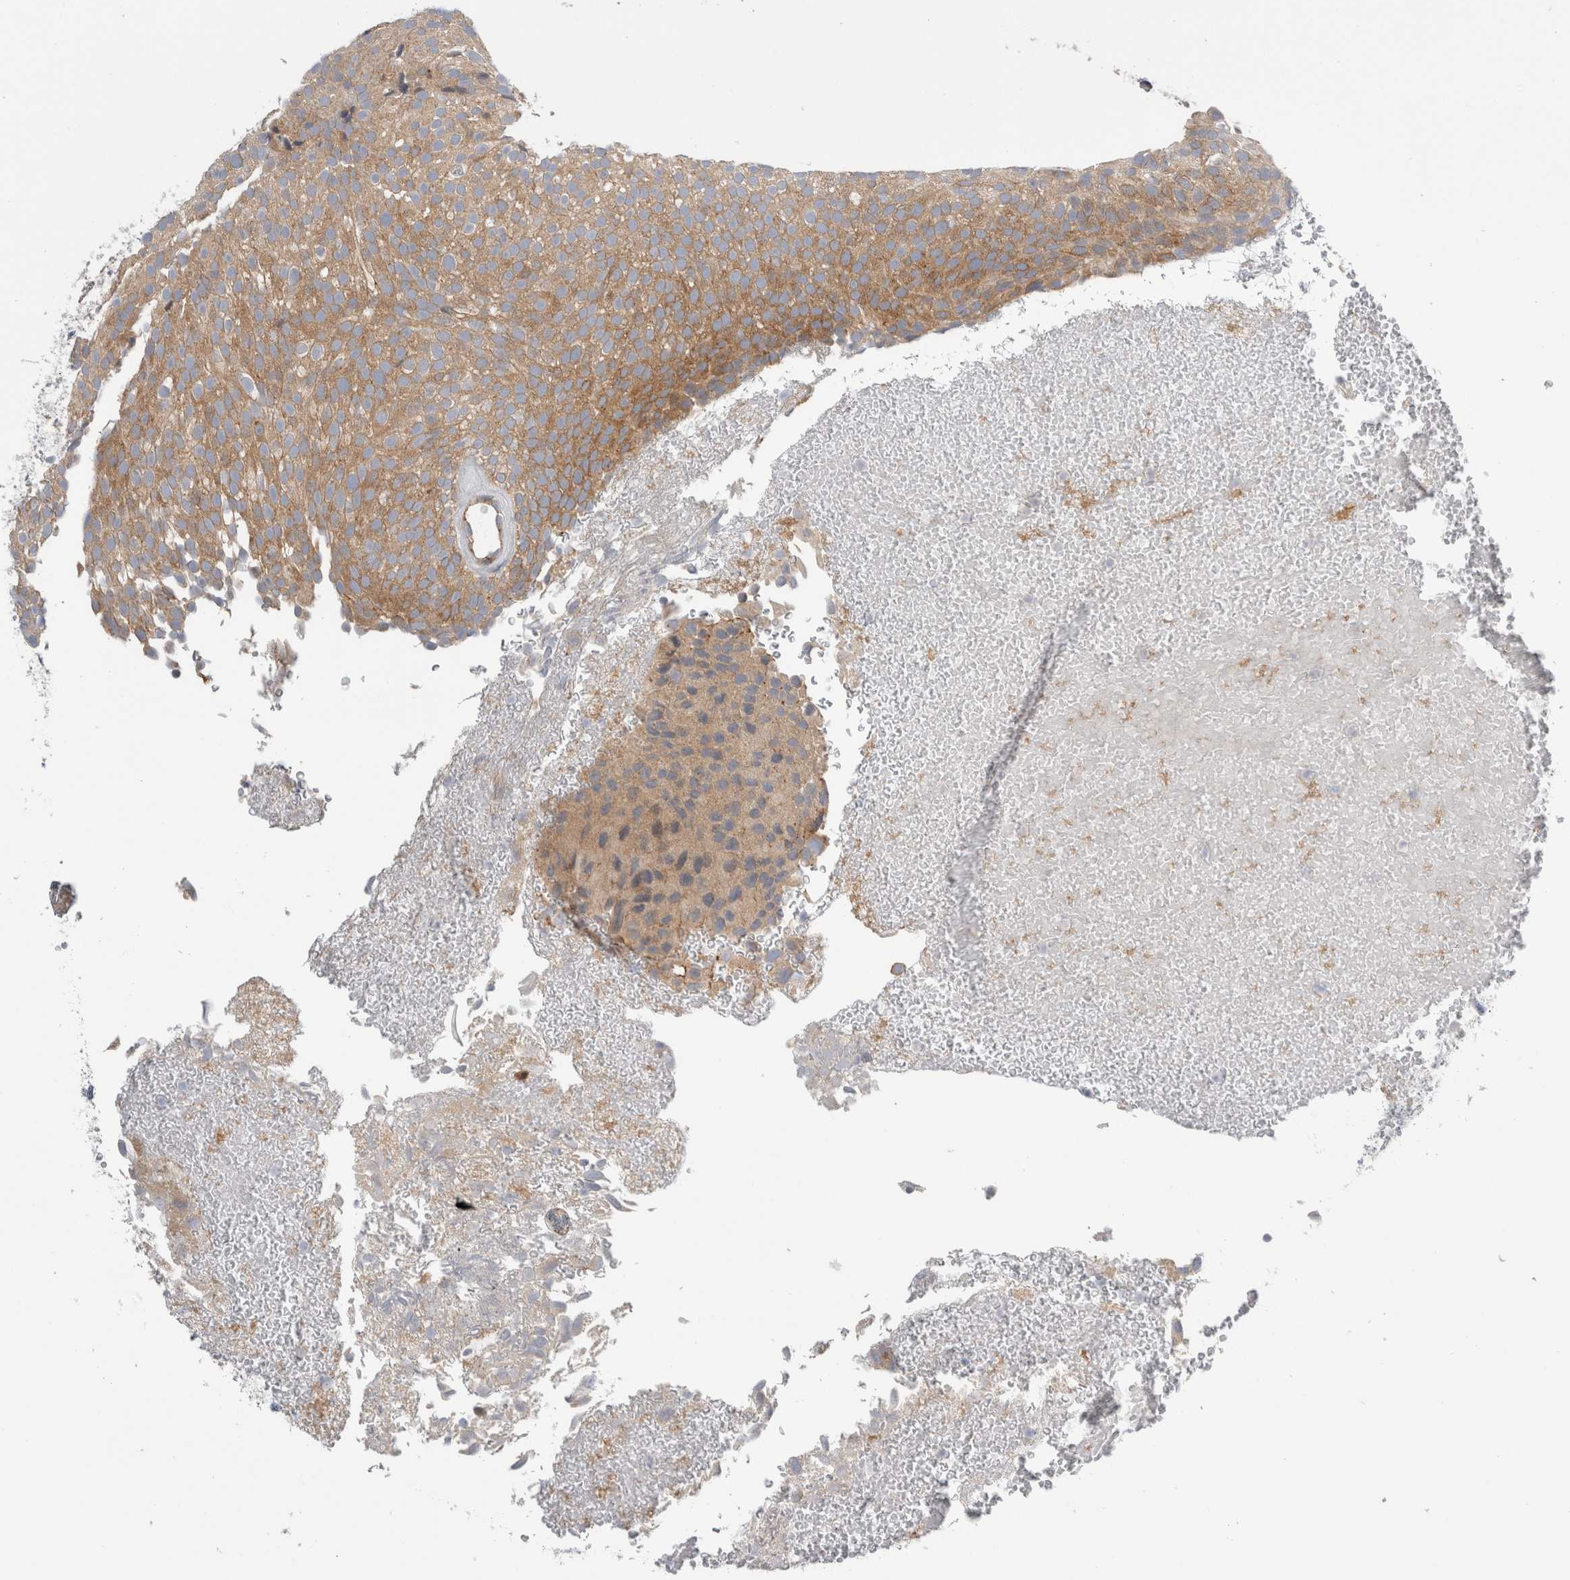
{"staining": {"intensity": "moderate", "quantity": ">75%", "location": "cytoplasmic/membranous"}, "tissue": "urothelial cancer", "cell_type": "Tumor cells", "image_type": "cancer", "snomed": [{"axis": "morphology", "description": "Urothelial carcinoma, Low grade"}, {"axis": "topography", "description": "Urinary bladder"}], "caption": "Urothelial carcinoma (low-grade) stained for a protein reveals moderate cytoplasmic/membranous positivity in tumor cells.", "gene": "TAFA5", "patient": {"sex": "male", "age": 78}}